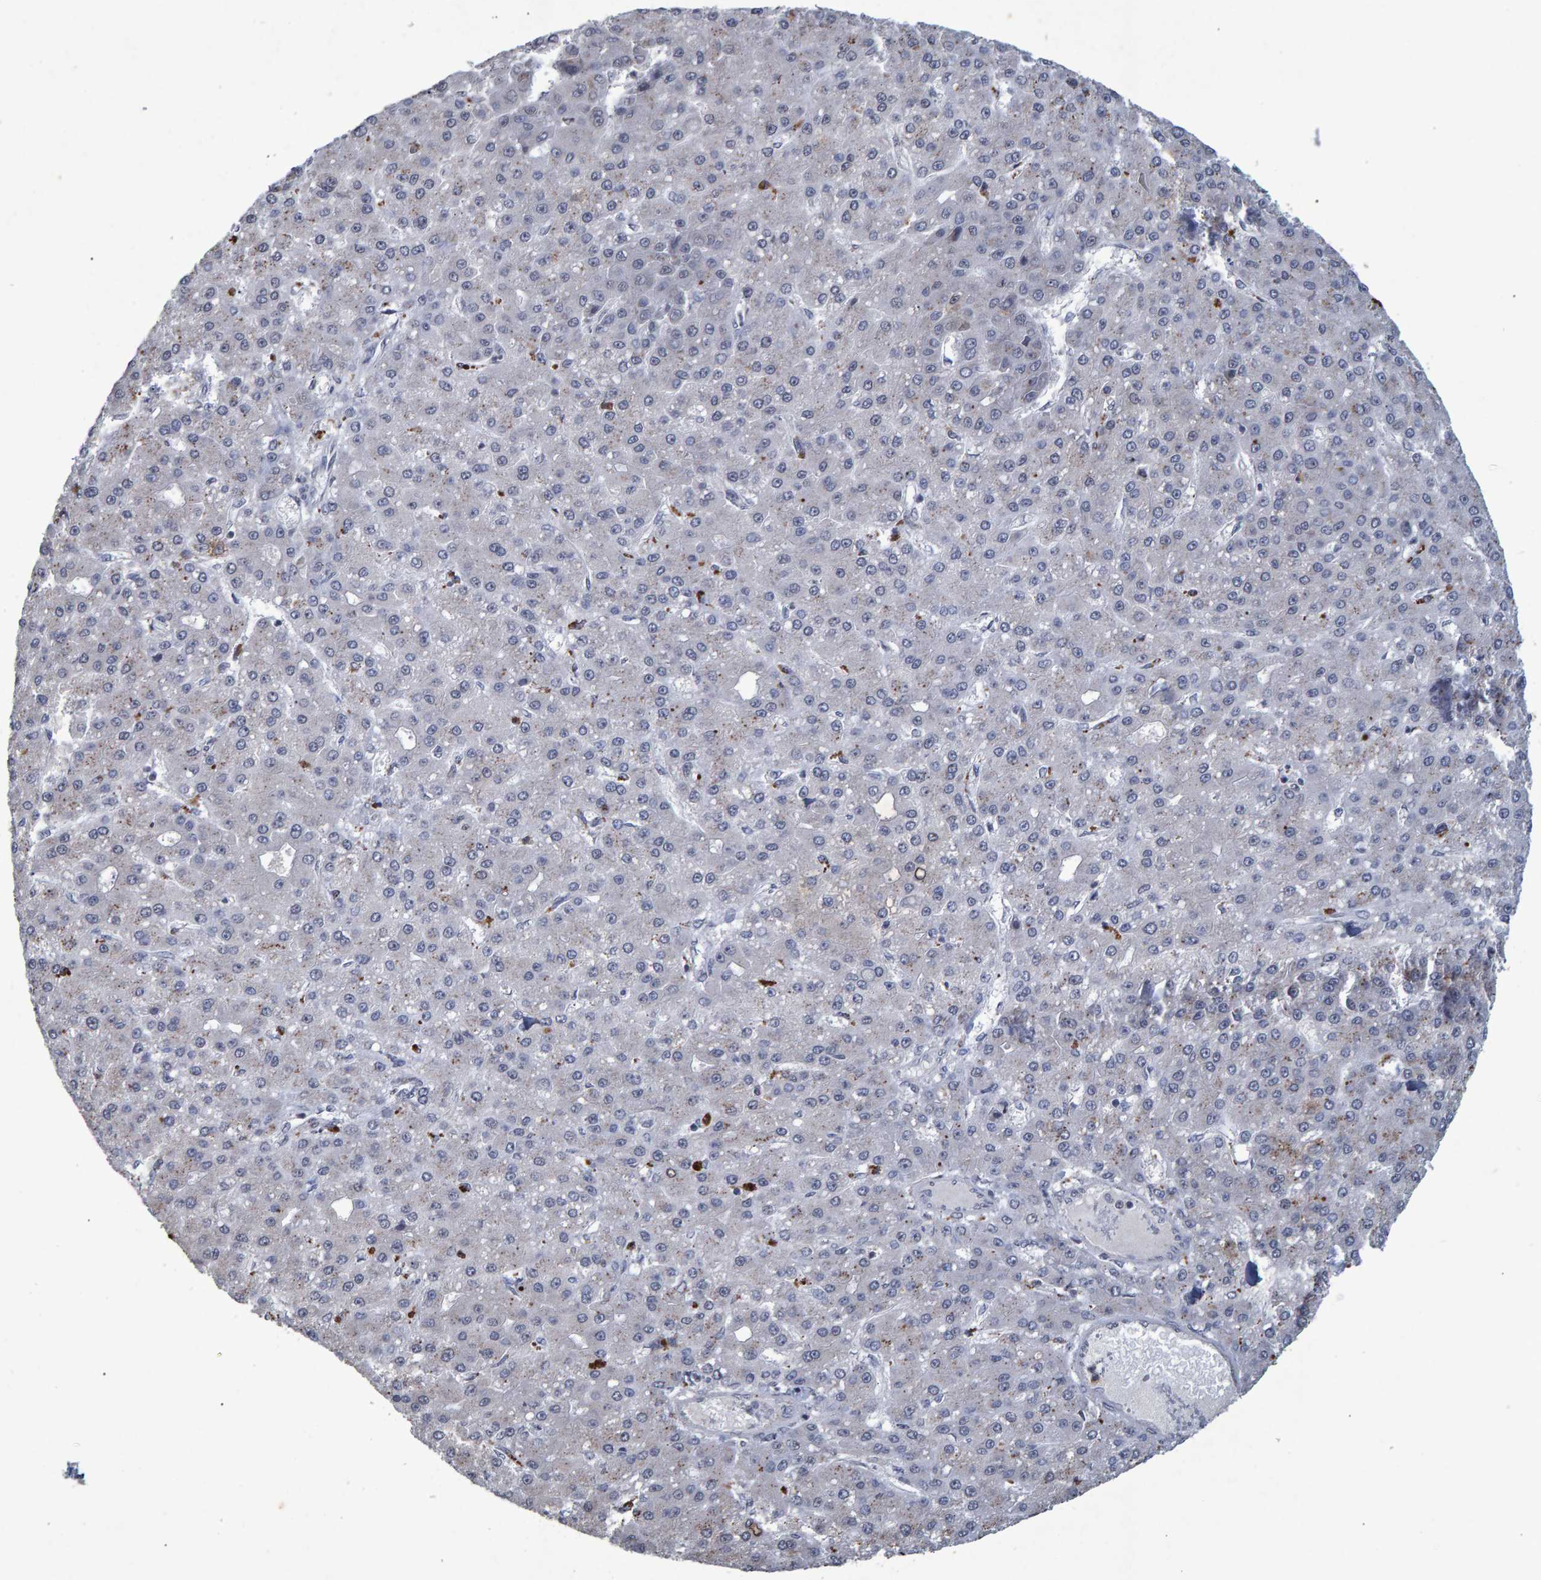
{"staining": {"intensity": "negative", "quantity": "none", "location": "none"}, "tissue": "liver cancer", "cell_type": "Tumor cells", "image_type": "cancer", "snomed": [{"axis": "morphology", "description": "Carcinoma, Hepatocellular, NOS"}, {"axis": "topography", "description": "Liver"}], "caption": "This histopathology image is of liver hepatocellular carcinoma stained with immunohistochemistry to label a protein in brown with the nuclei are counter-stained blue. There is no staining in tumor cells.", "gene": "GALC", "patient": {"sex": "male", "age": 67}}